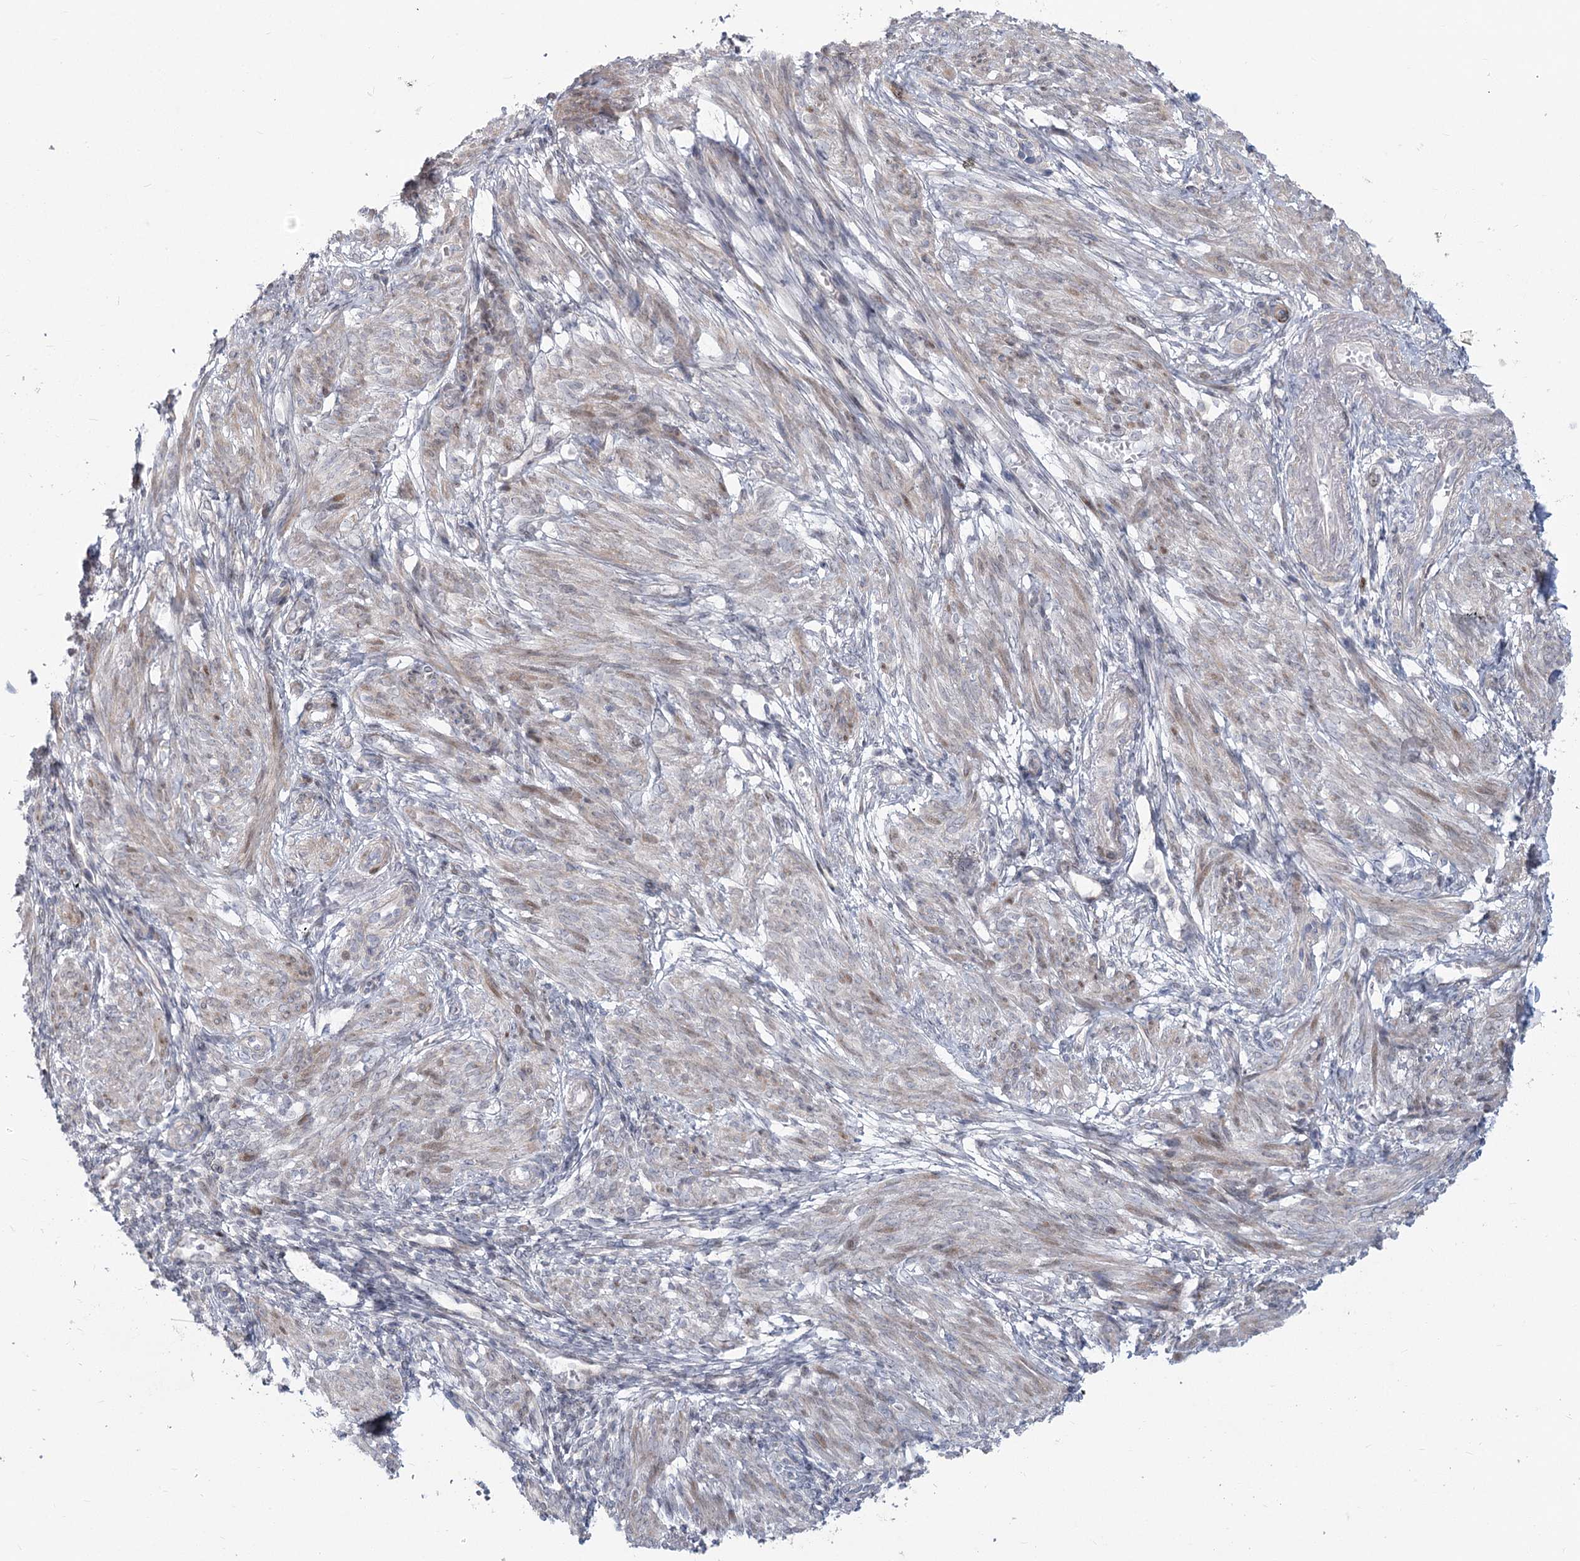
{"staining": {"intensity": "weak", "quantity": "25%-75%", "location": "nuclear"}, "tissue": "smooth muscle", "cell_type": "Smooth muscle cells", "image_type": "normal", "snomed": [{"axis": "morphology", "description": "Normal tissue, NOS"}, {"axis": "topography", "description": "Smooth muscle"}], "caption": "Protein analysis of benign smooth muscle shows weak nuclear staining in about 25%-75% of smooth muscle cells. (DAB = brown stain, brightfield microscopy at high magnification).", "gene": "ABITRAM", "patient": {"sex": "female", "age": 39}}